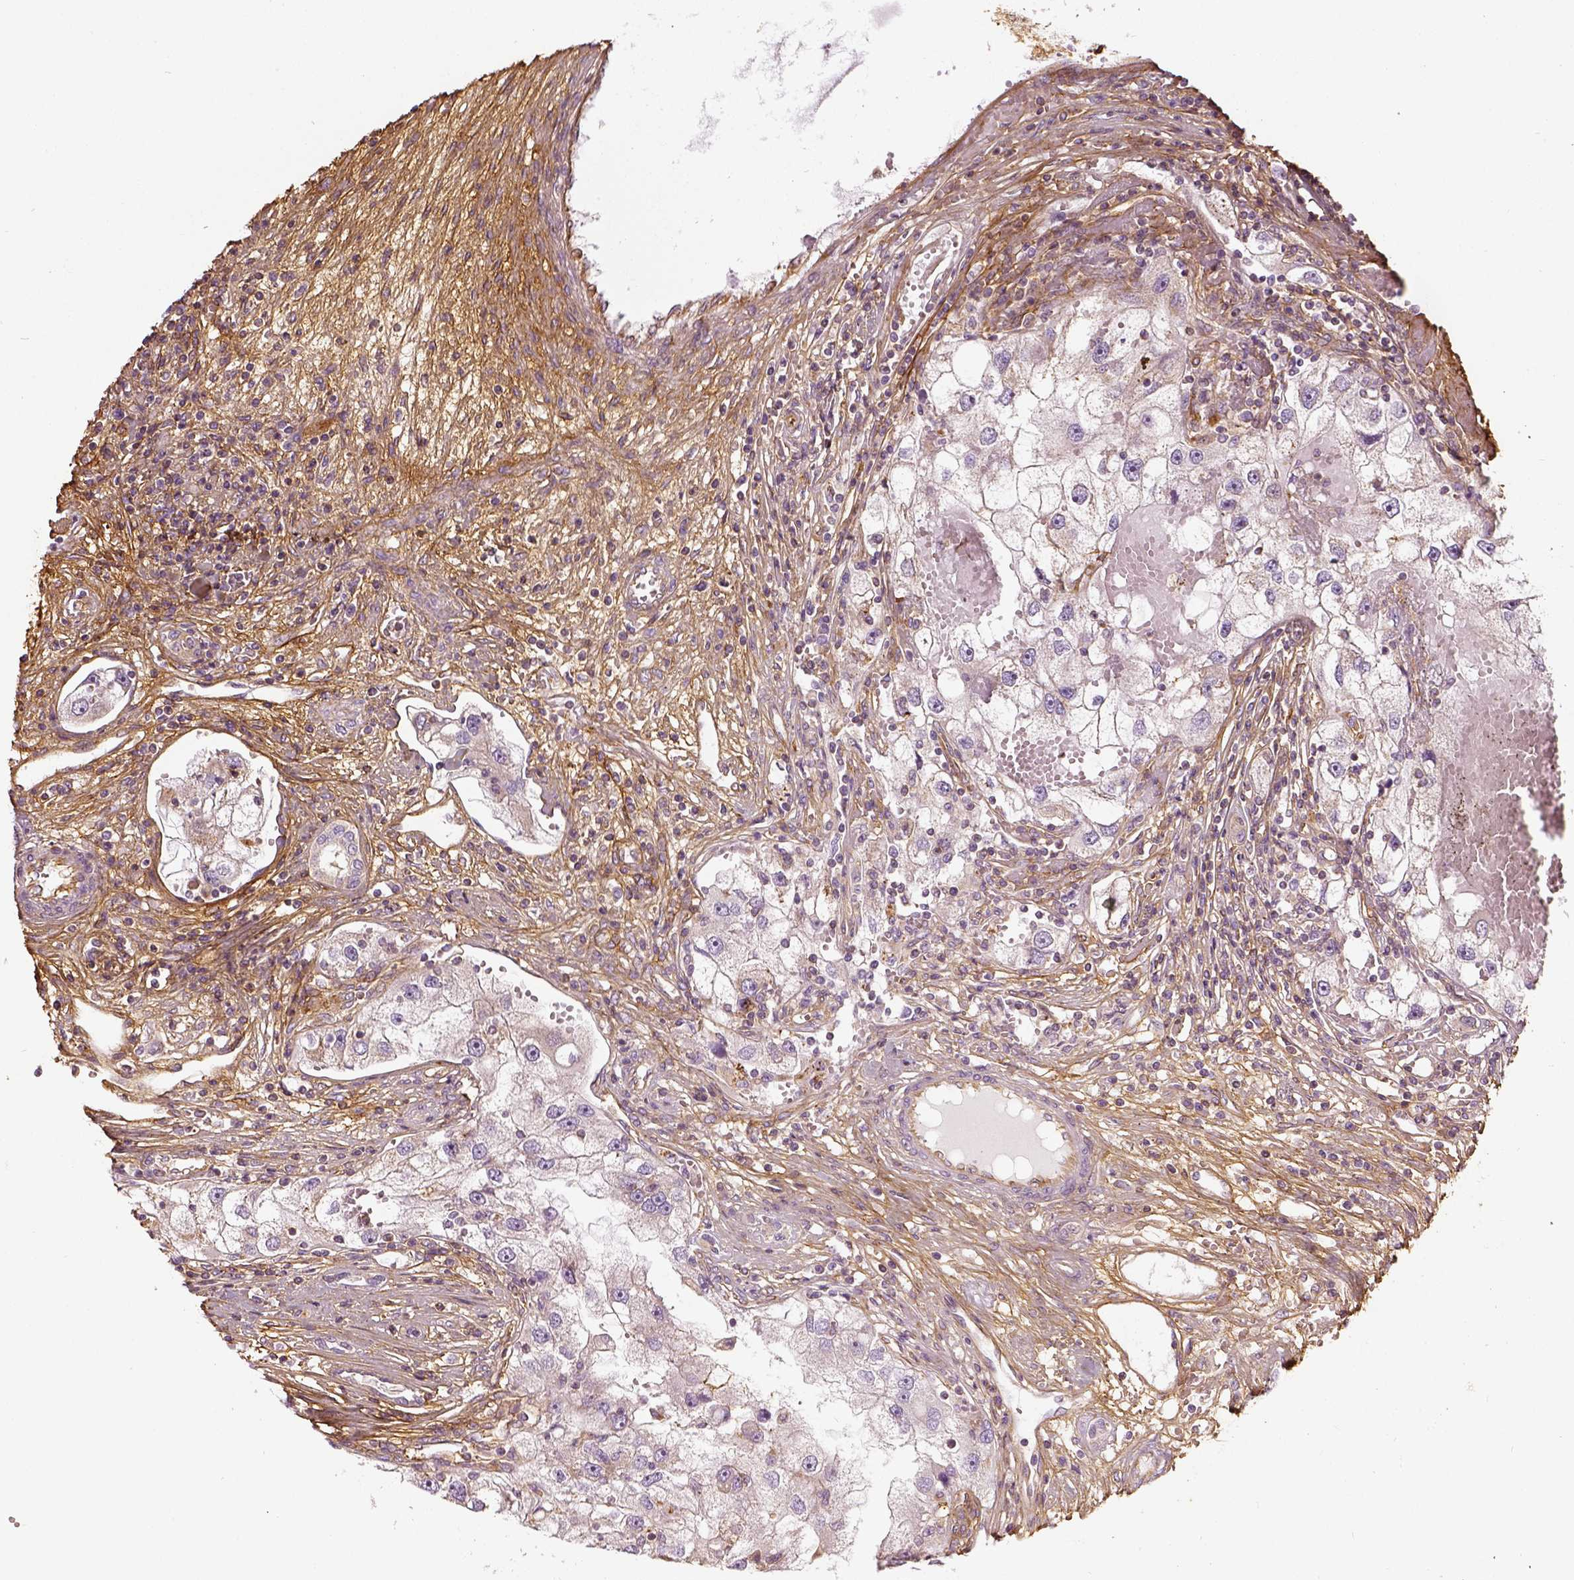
{"staining": {"intensity": "negative", "quantity": "none", "location": "none"}, "tissue": "renal cancer", "cell_type": "Tumor cells", "image_type": "cancer", "snomed": [{"axis": "morphology", "description": "Adenocarcinoma, NOS"}, {"axis": "topography", "description": "Kidney"}], "caption": "High magnification brightfield microscopy of renal cancer (adenocarcinoma) stained with DAB (3,3'-diaminobenzidine) (brown) and counterstained with hematoxylin (blue): tumor cells show no significant expression.", "gene": "COL6A2", "patient": {"sex": "male", "age": 63}}